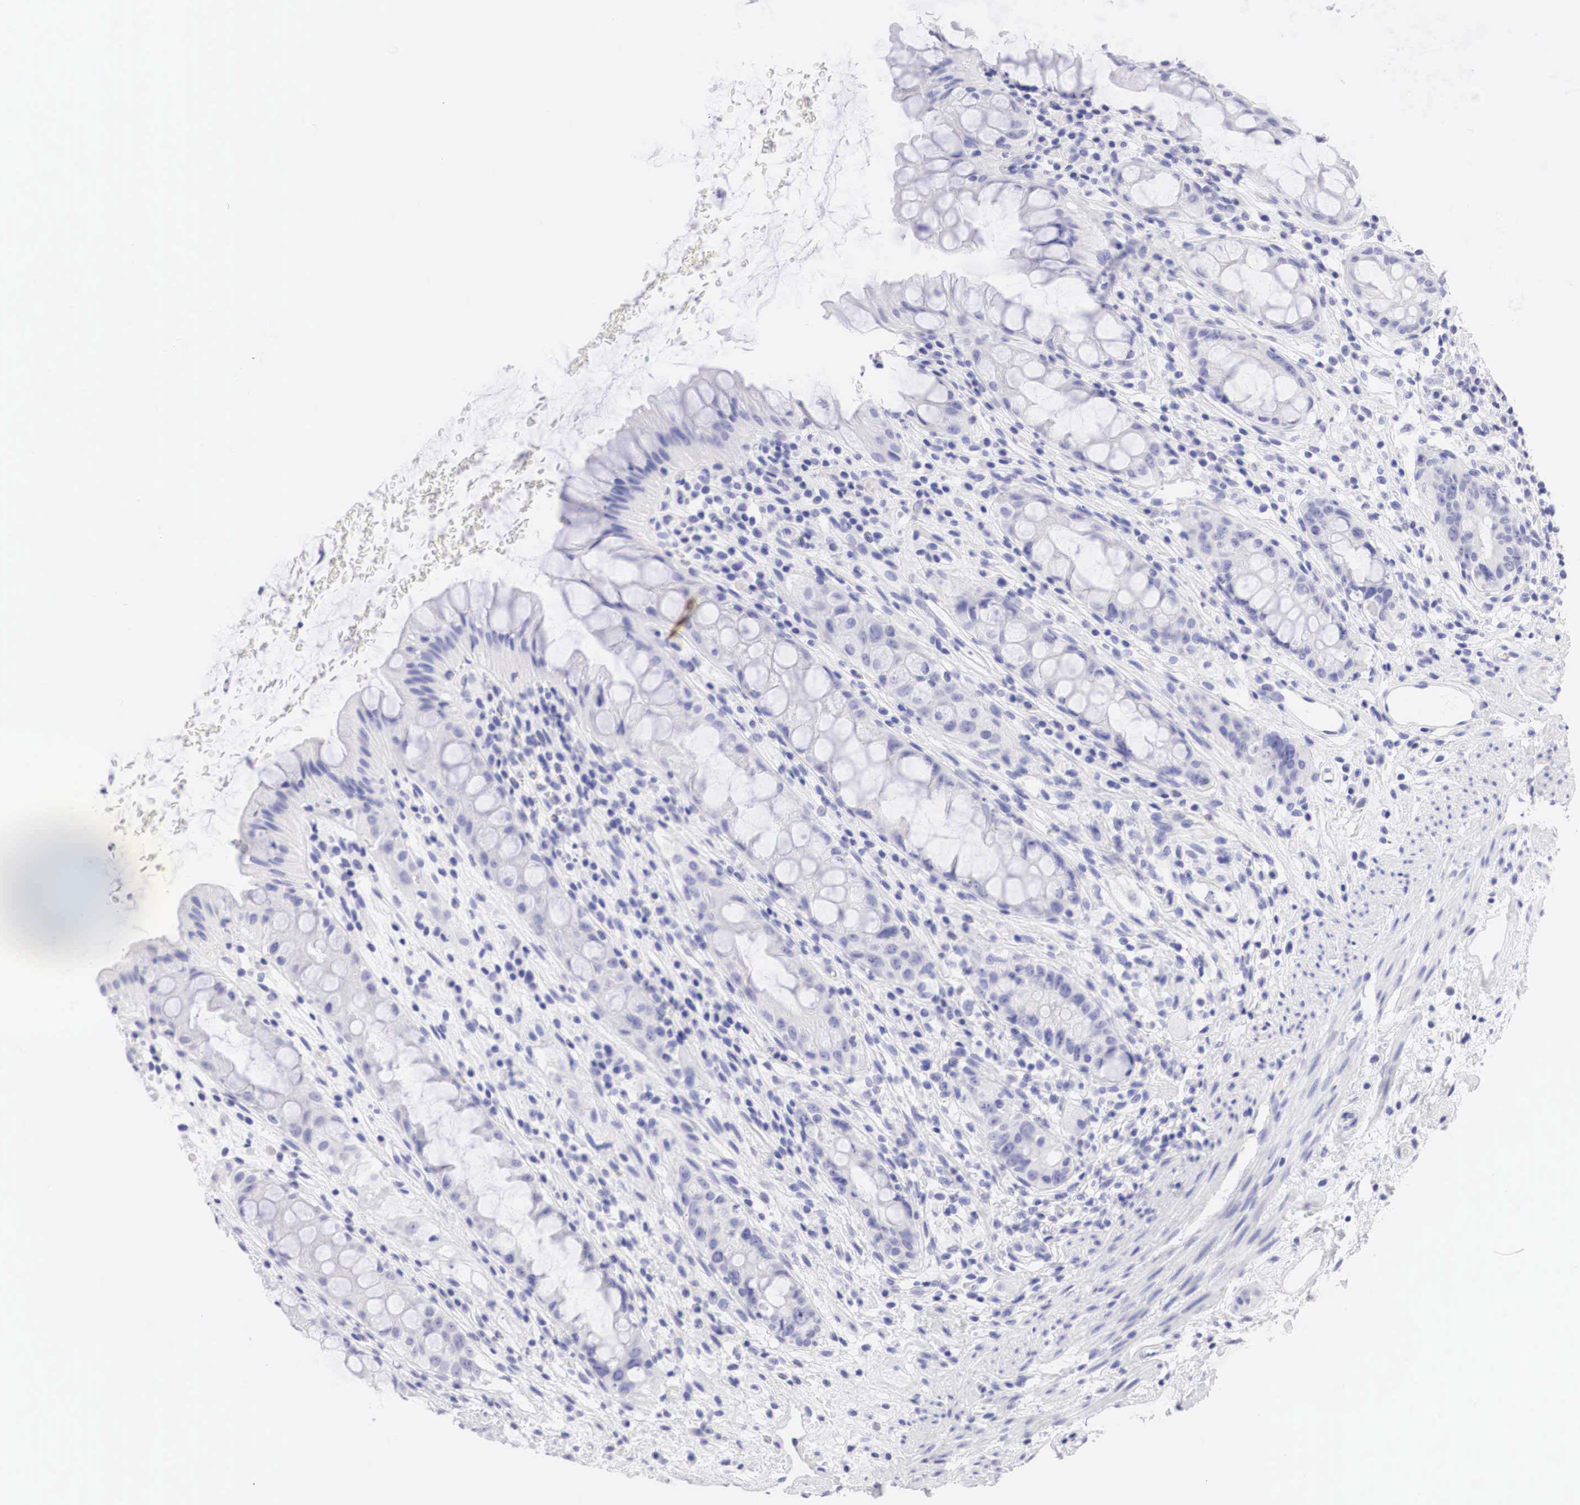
{"staining": {"intensity": "negative", "quantity": "none", "location": "none"}, "tissue": "rectum", "cell_type": "Glandular cells", "image_type": "normal", "snomed": [{"axis": "morphology", "description": "Normal tissue, NOS"}, {"axis": "topography", "description": "Rectum"}], "caption": "DAB (3,3'-diaminobenzidine) immunohistochemical staining of benign rectum exhibits no significant positivity in glandular cells. (Brightfield microscopy of DAB (3,3'-diaminobenzidine) IHC at high magnification).", "gene": "TYR", "patient": {"sex": "male", "age": 65}}